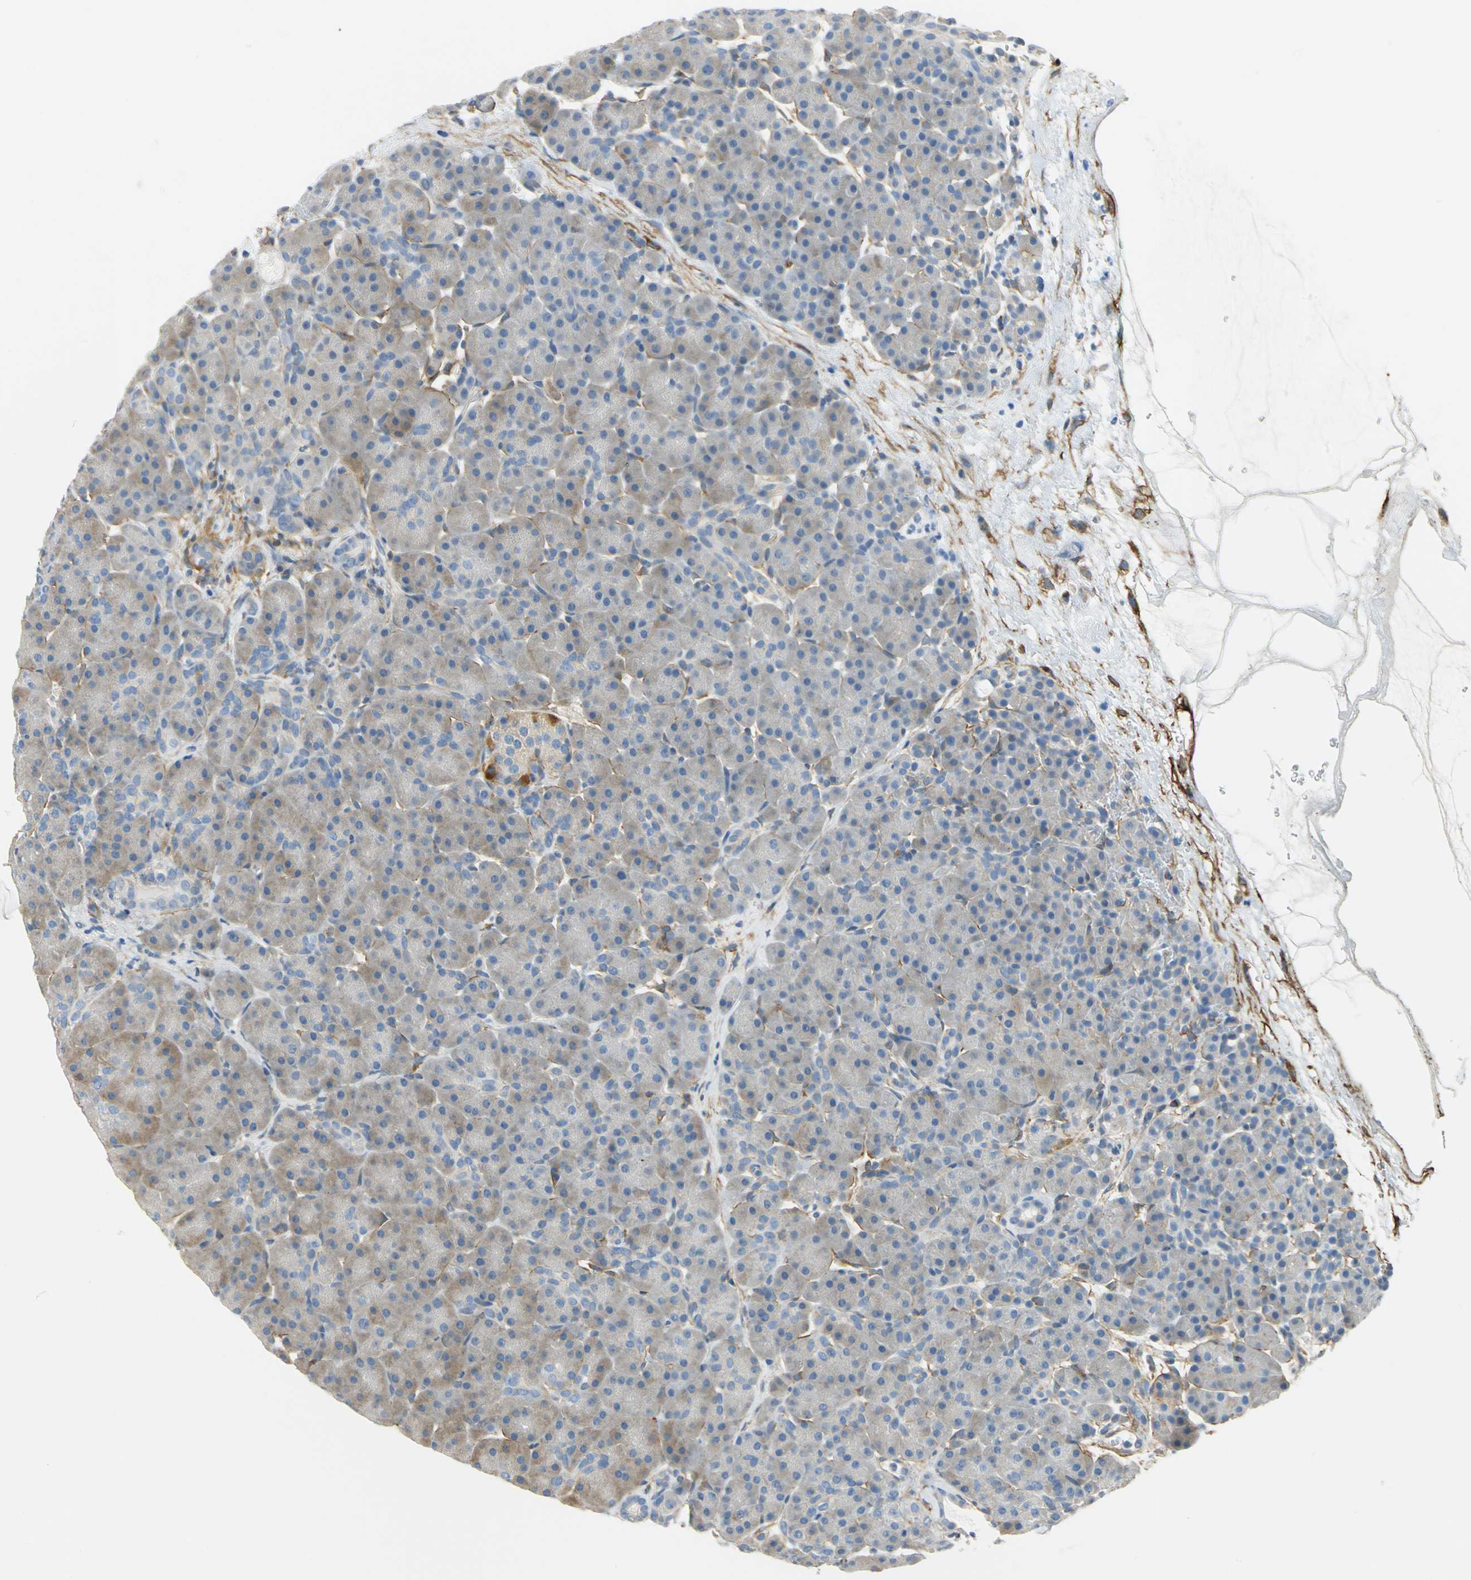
{"staining": {"intensity": "moderate", "quantity": "25%-75%", "location": "cytoplasmic/membranous"}, "tissue": "pancreas", "cell_type": "Exocrine glandular cells", "image_type": "normal", "snomed": [{"axis": "morphology", "description": "Normal tissue, NOS"}, {"axis": "topography", "description": "Pancreas"}], "caption": "Immunohistochemistry (IHC) staining of unremarkable pancreas, which shows medium levels of moderate cytoplasmic/membranous expression in about 25%-75% of exocrine glandular cells indicating moderate cytoplasmic/membranous protein positivity. The staining was performed using DAB (brown) for protein detection and nuclei were counterstained in hematoxylin (blue).", "gene": "AKAP12", "patient": {"sex": "male", "age": 66}}